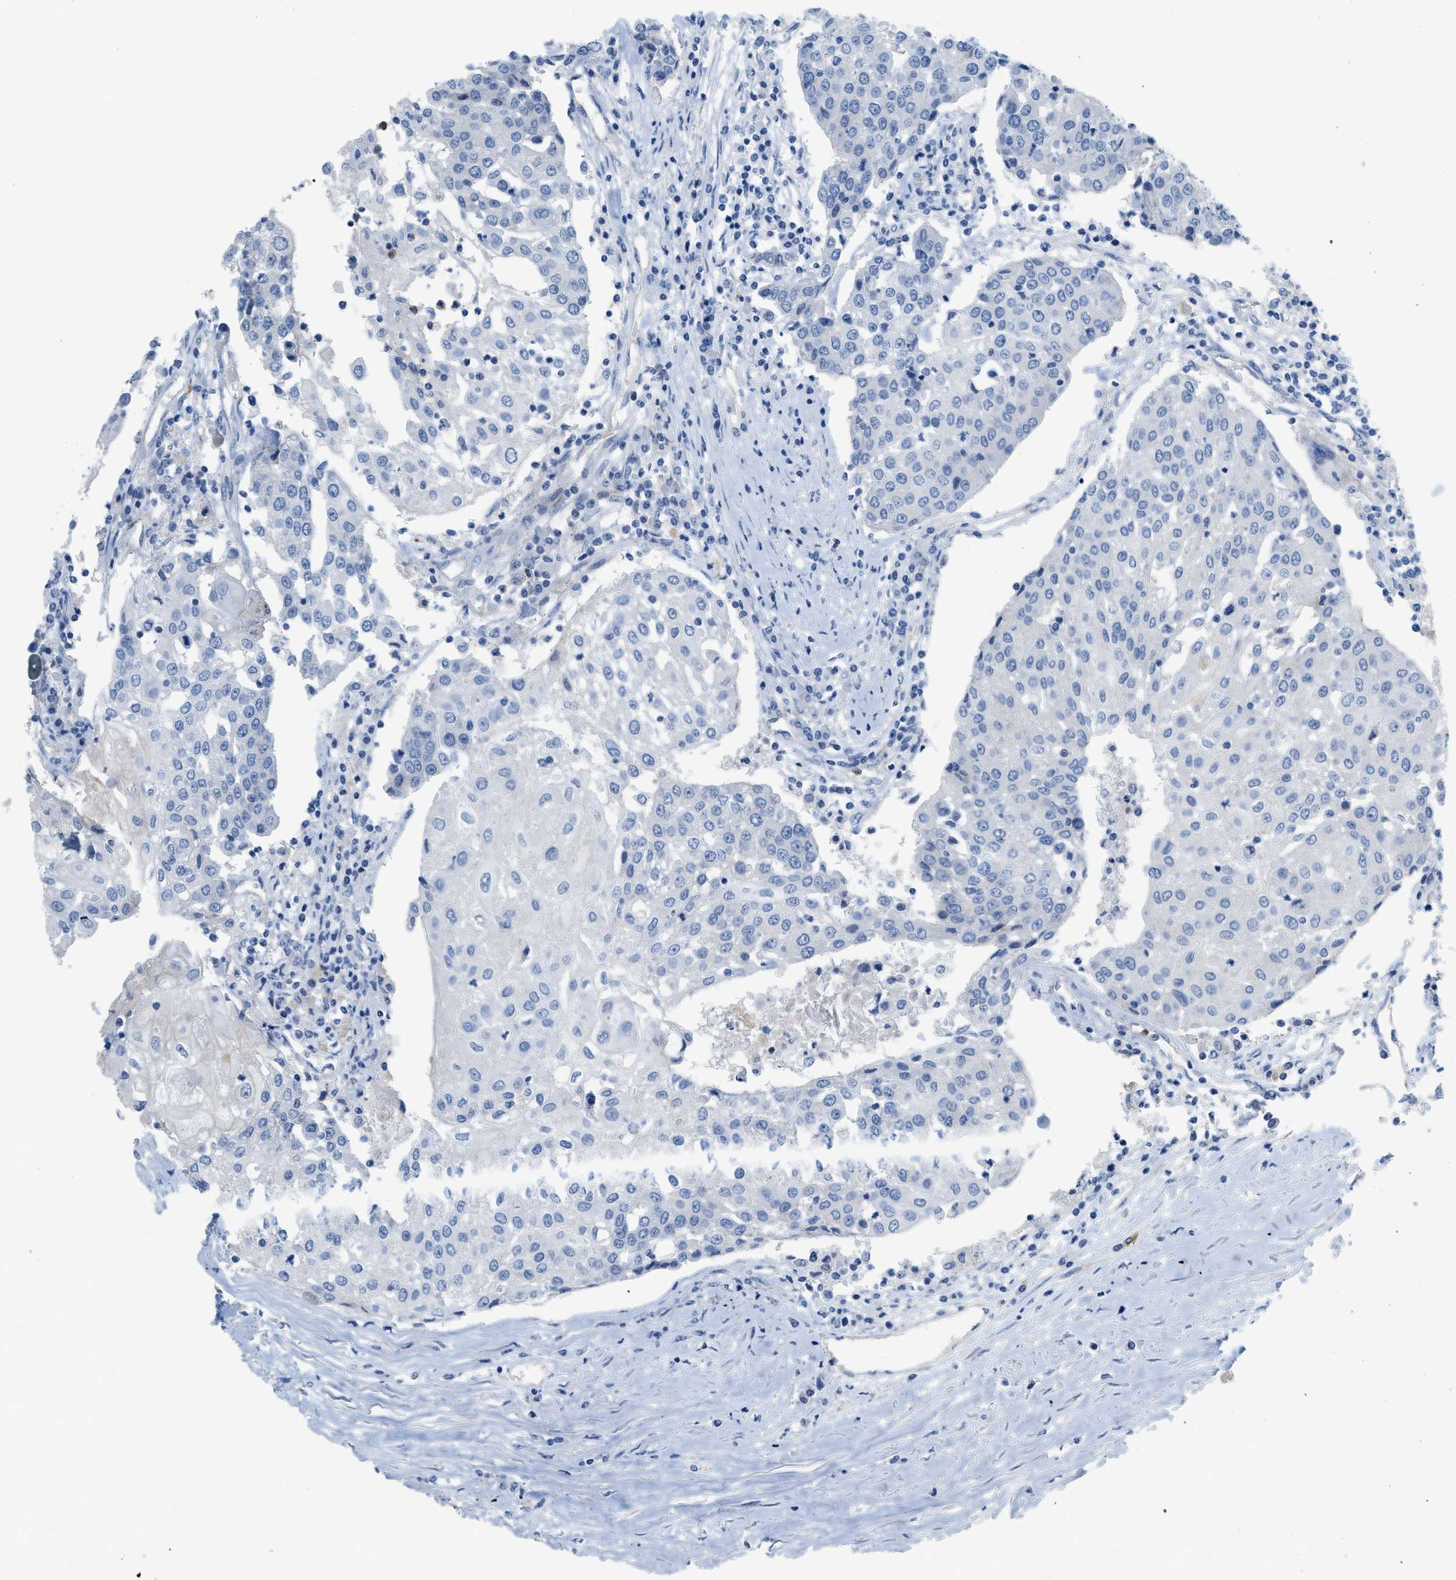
{"staining": {"intensity": "negative", "quantity": "none", "location": "none"}, "tissue": "urothelial cancer", "cell_type": "Tumor cells", "image_type": "cancer", "snomed": [{"axis": "morphology", "description": "Urothelial carcinoma, High grade"}, {"axis": "topography", "description": "Urinary bladder"}], "caption": "IHC of human urothelial cancer displays no positivity in tumor cells.", "gene": "CRB3", "patient": {"sex": "female", "age": 85}}